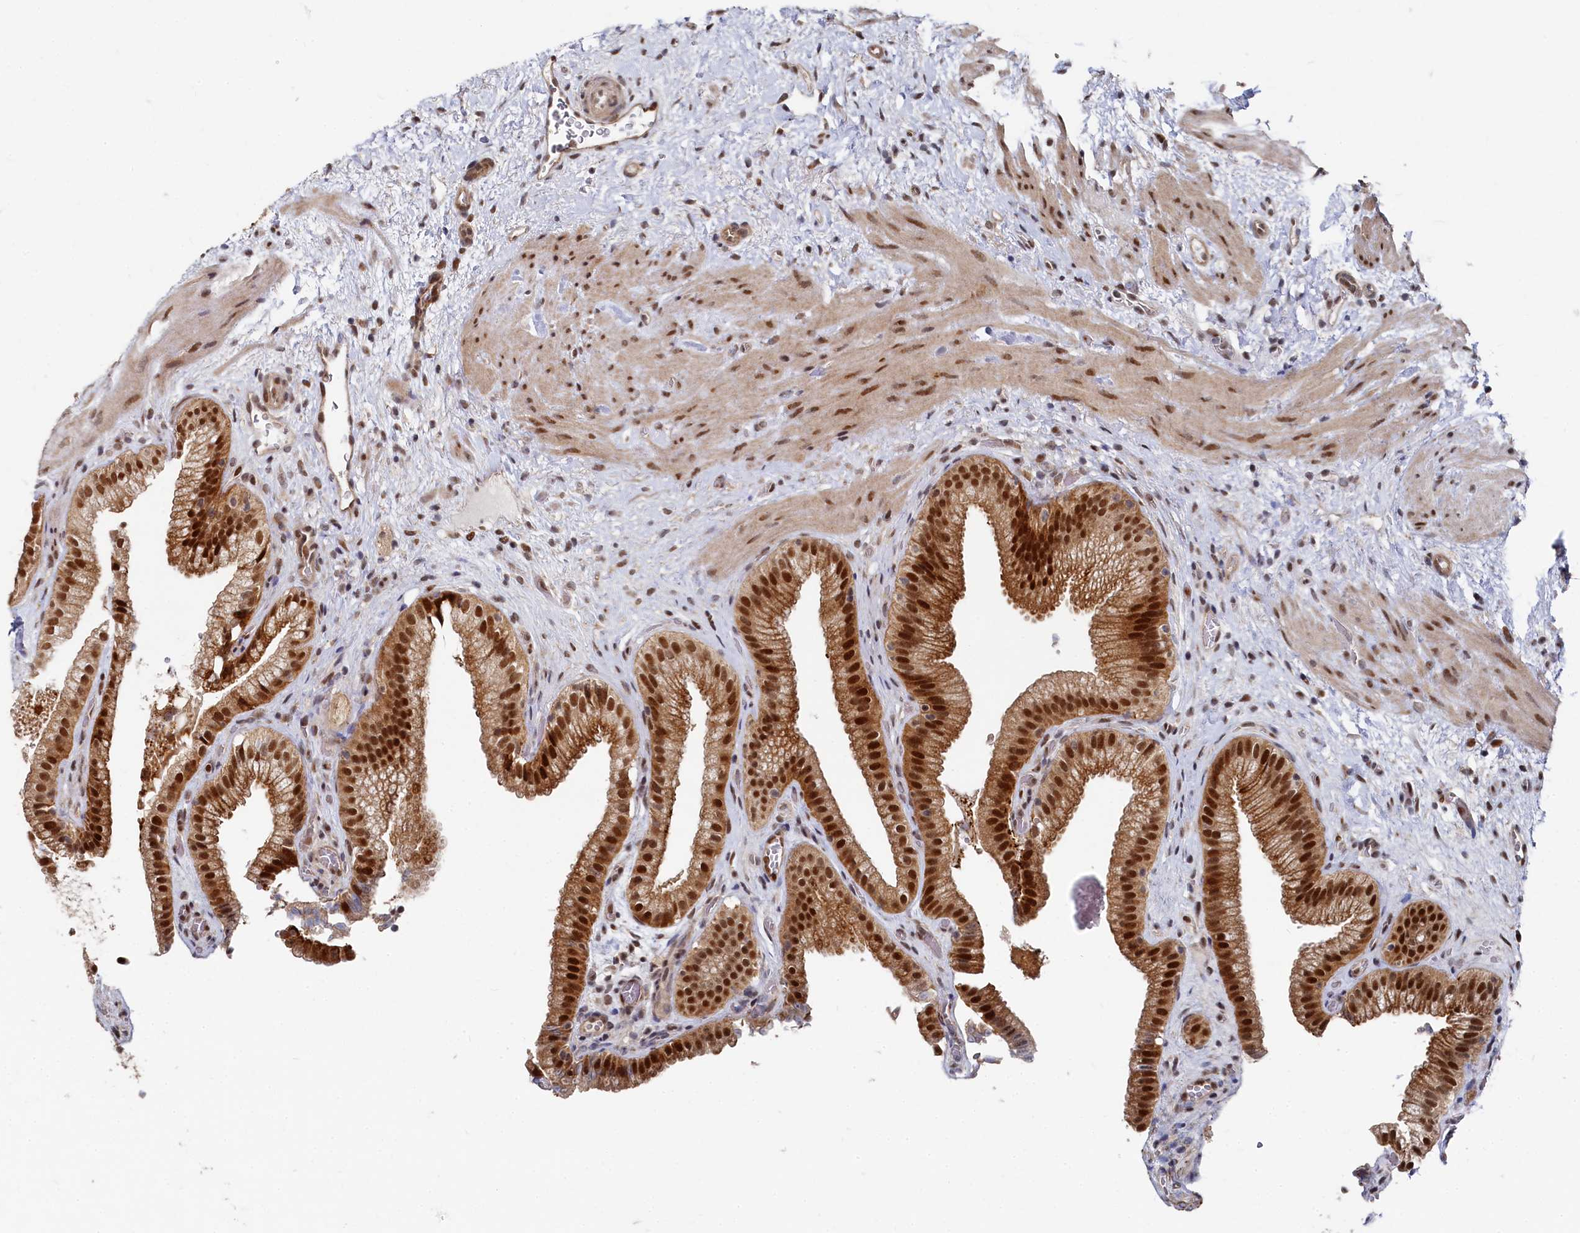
{"staining": {"intensity": "strong", "quantity": ">75%", "location": "cytoplasmic/membranous,nuclear"}, "tissue": "gallbladder", "cell_type": "Glandular cells", "image_type": "normal", "snomed": [{"axis": "morphology", "description": "Normal tissue, NOS"}, {"axis": "morphology", "description": "Inflammation, NOS"}, {"axis": "topography", "description": "Gallbladder"}], "caption": "Protein expression analysis of unremarkable human gallbladder reveals strong cytoplasmic/membranous,nuclear expression in approximately >75% of glandular cells.", "gene": "BUB3", "patient": {"sex": "male", "age": 51}}